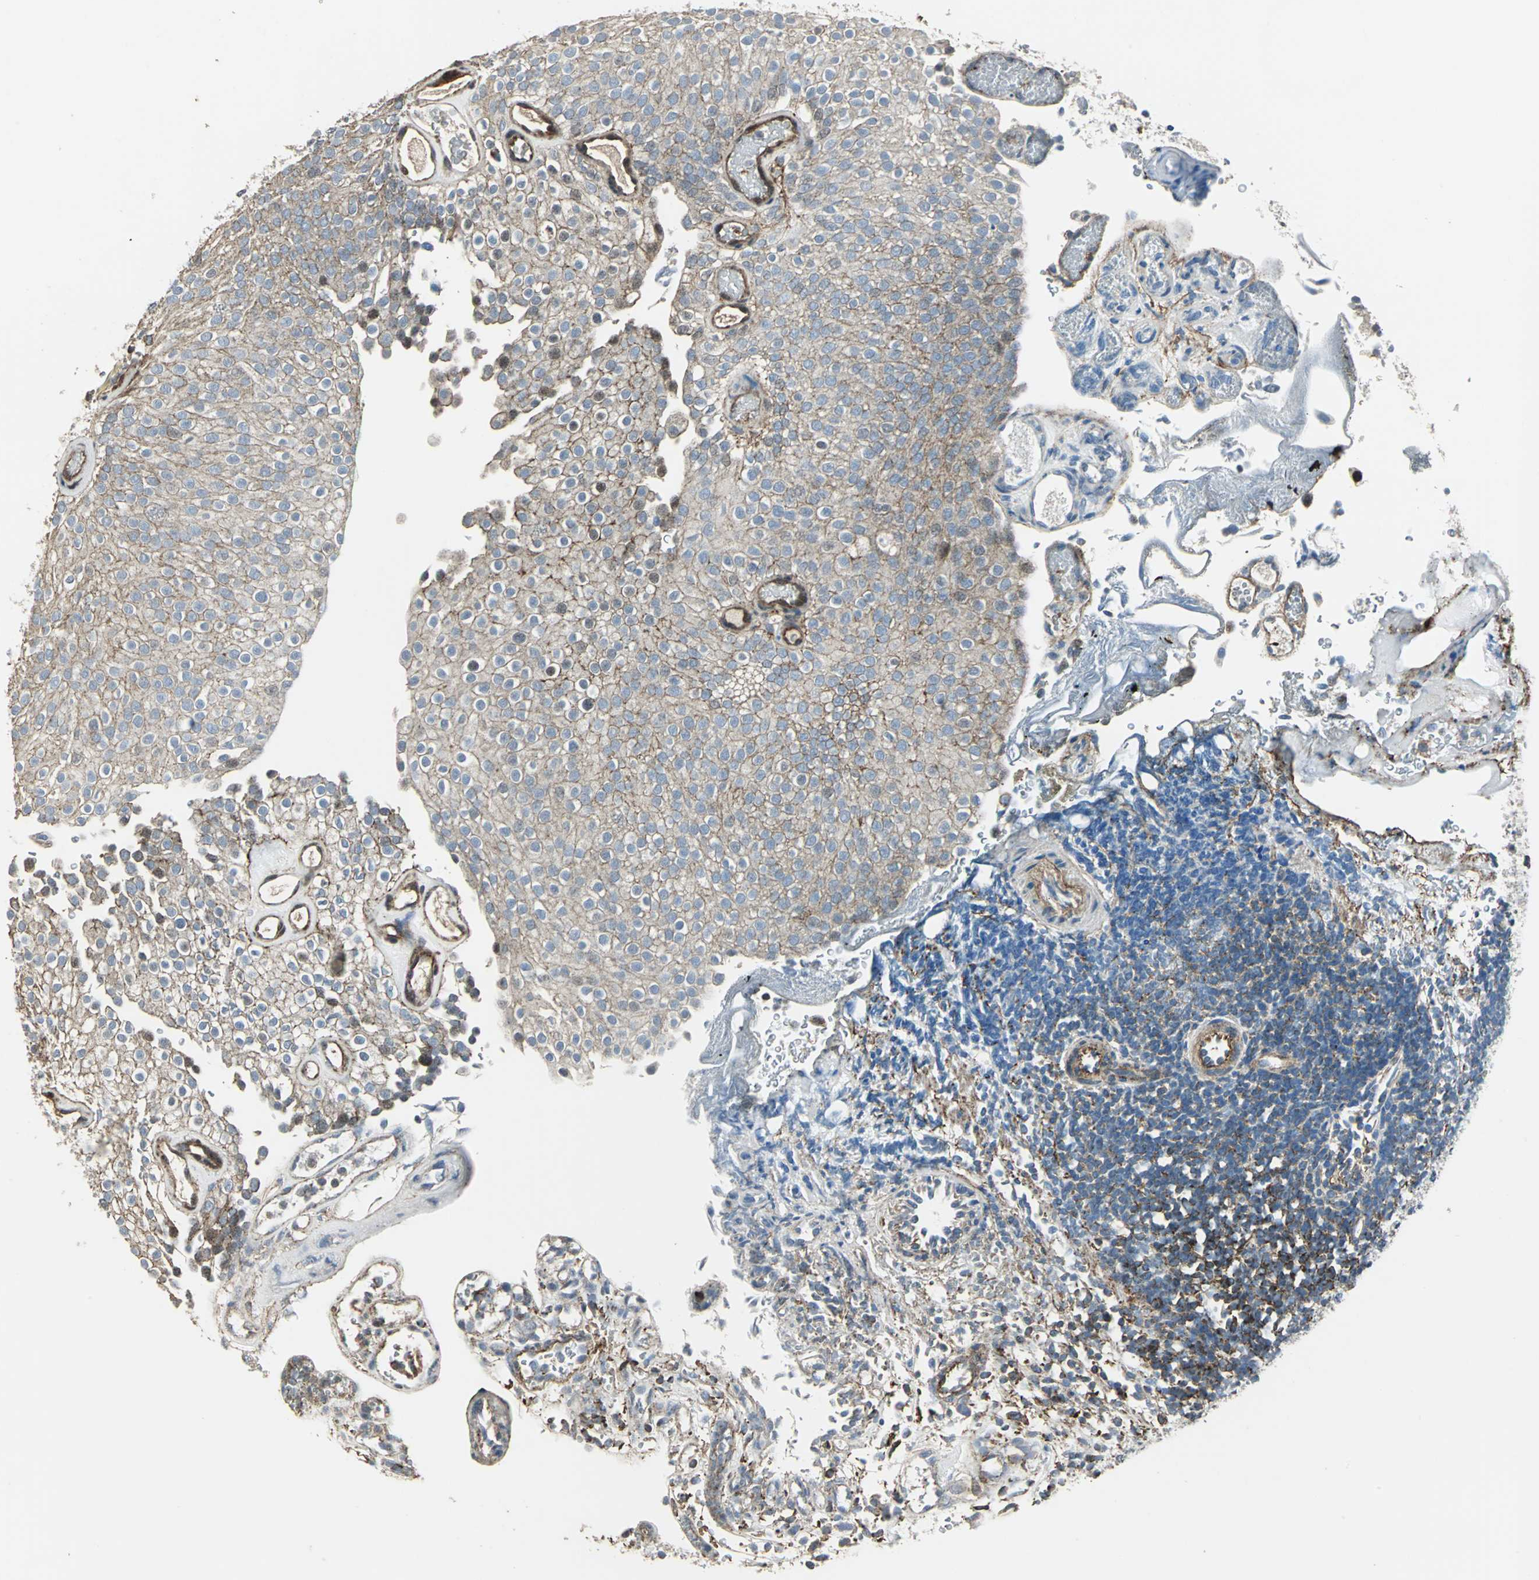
{"staining": {"intensity": "weak", "quantity": ">75%", "location": "cytoplasmic/membranous"}, "tissue": "urothelial cancer", "cell_type": "Tumor cells", "image_type": "cancer", "snomed": [{"axis": "morphology", "description": "Urothelial carcinoma, Low grade"}, {"axis": "topography", "description": "Urinary bladder"}], "caption": "A photomicrograph showing weak cytoplasmic/membranous staining in about >75% of tumor cells in urothelial carcinoma (low-grade), as visualized by brown immunohistochemical staining.", "gene": "DNAJB4", "patient": {"sex": "male", "age": 78}}